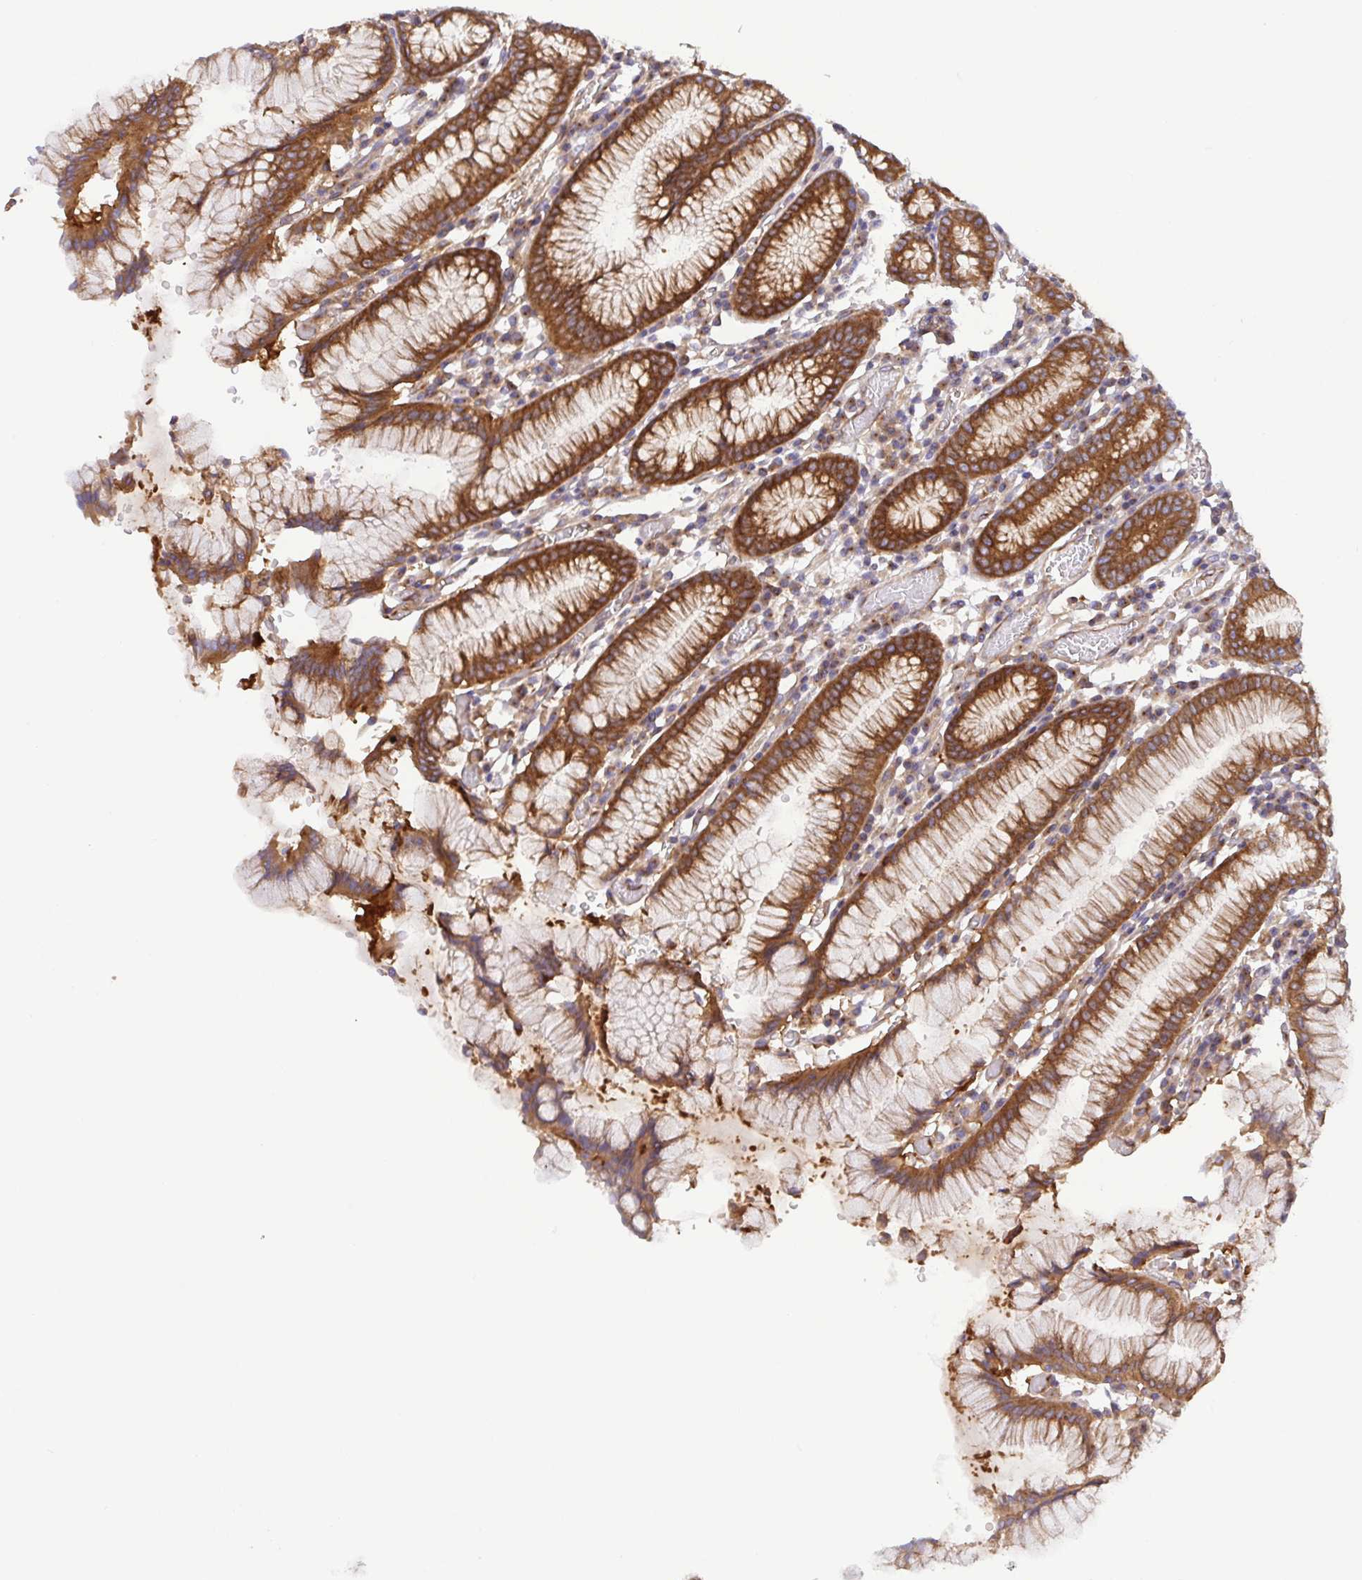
{"staining": {"intensity": "strong", "quantity": ">75%", "location": "cytoplasmic/membranous"}, "tissue": "stomach", "cell_type": "Glandular cells", "image_type": "normal", "snomed": [{"axis": "morphology", "description": "Normal tissue, NOS"}, {"axis": "topography", "description": "Stomach"}], "caption": "Protein analysis of unremarkable stomach displays strong cytoplasmic/membranous positivity in approximately >75% of glandular cells.", "gene": "KIF5B", "patient": {"sex": "male", "age": 55}}